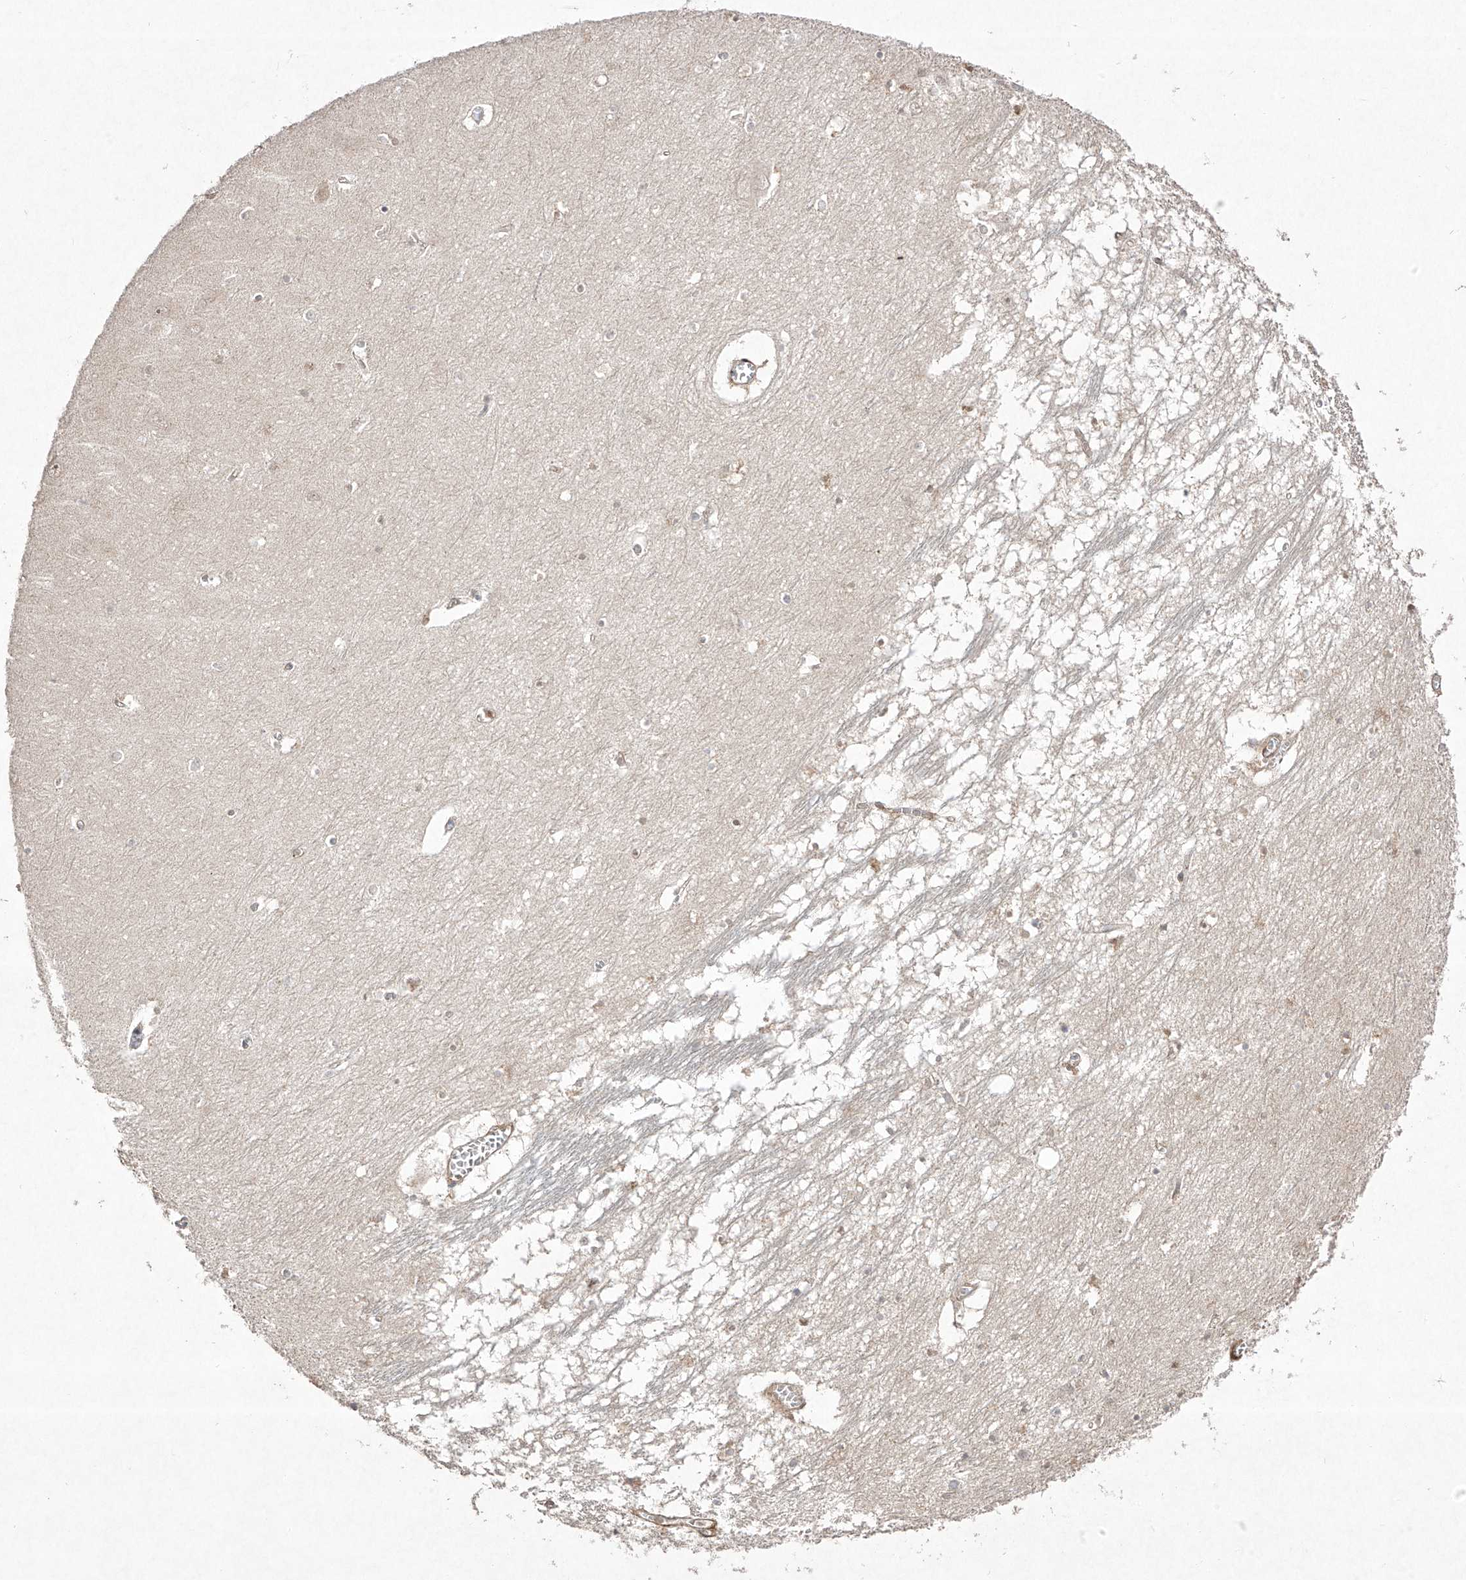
{"staining": {"intensity": "negative", "quantity": "none", "location": "none"}, "tissue": "hippocampus", "cell_type": "Glial cells", "image_type": "normal", "snomed": [{"axis": "morphology", "description": "Normal tissue, NOS"}, {"axis": "topography", "description": "Hippocampus"}], "caption": "Human hippocampus stained for a protein using IHC demonstrates no expression in glial cells.", "gene": "KDM1B", "patient": {"sex": "male", "age": 70}}